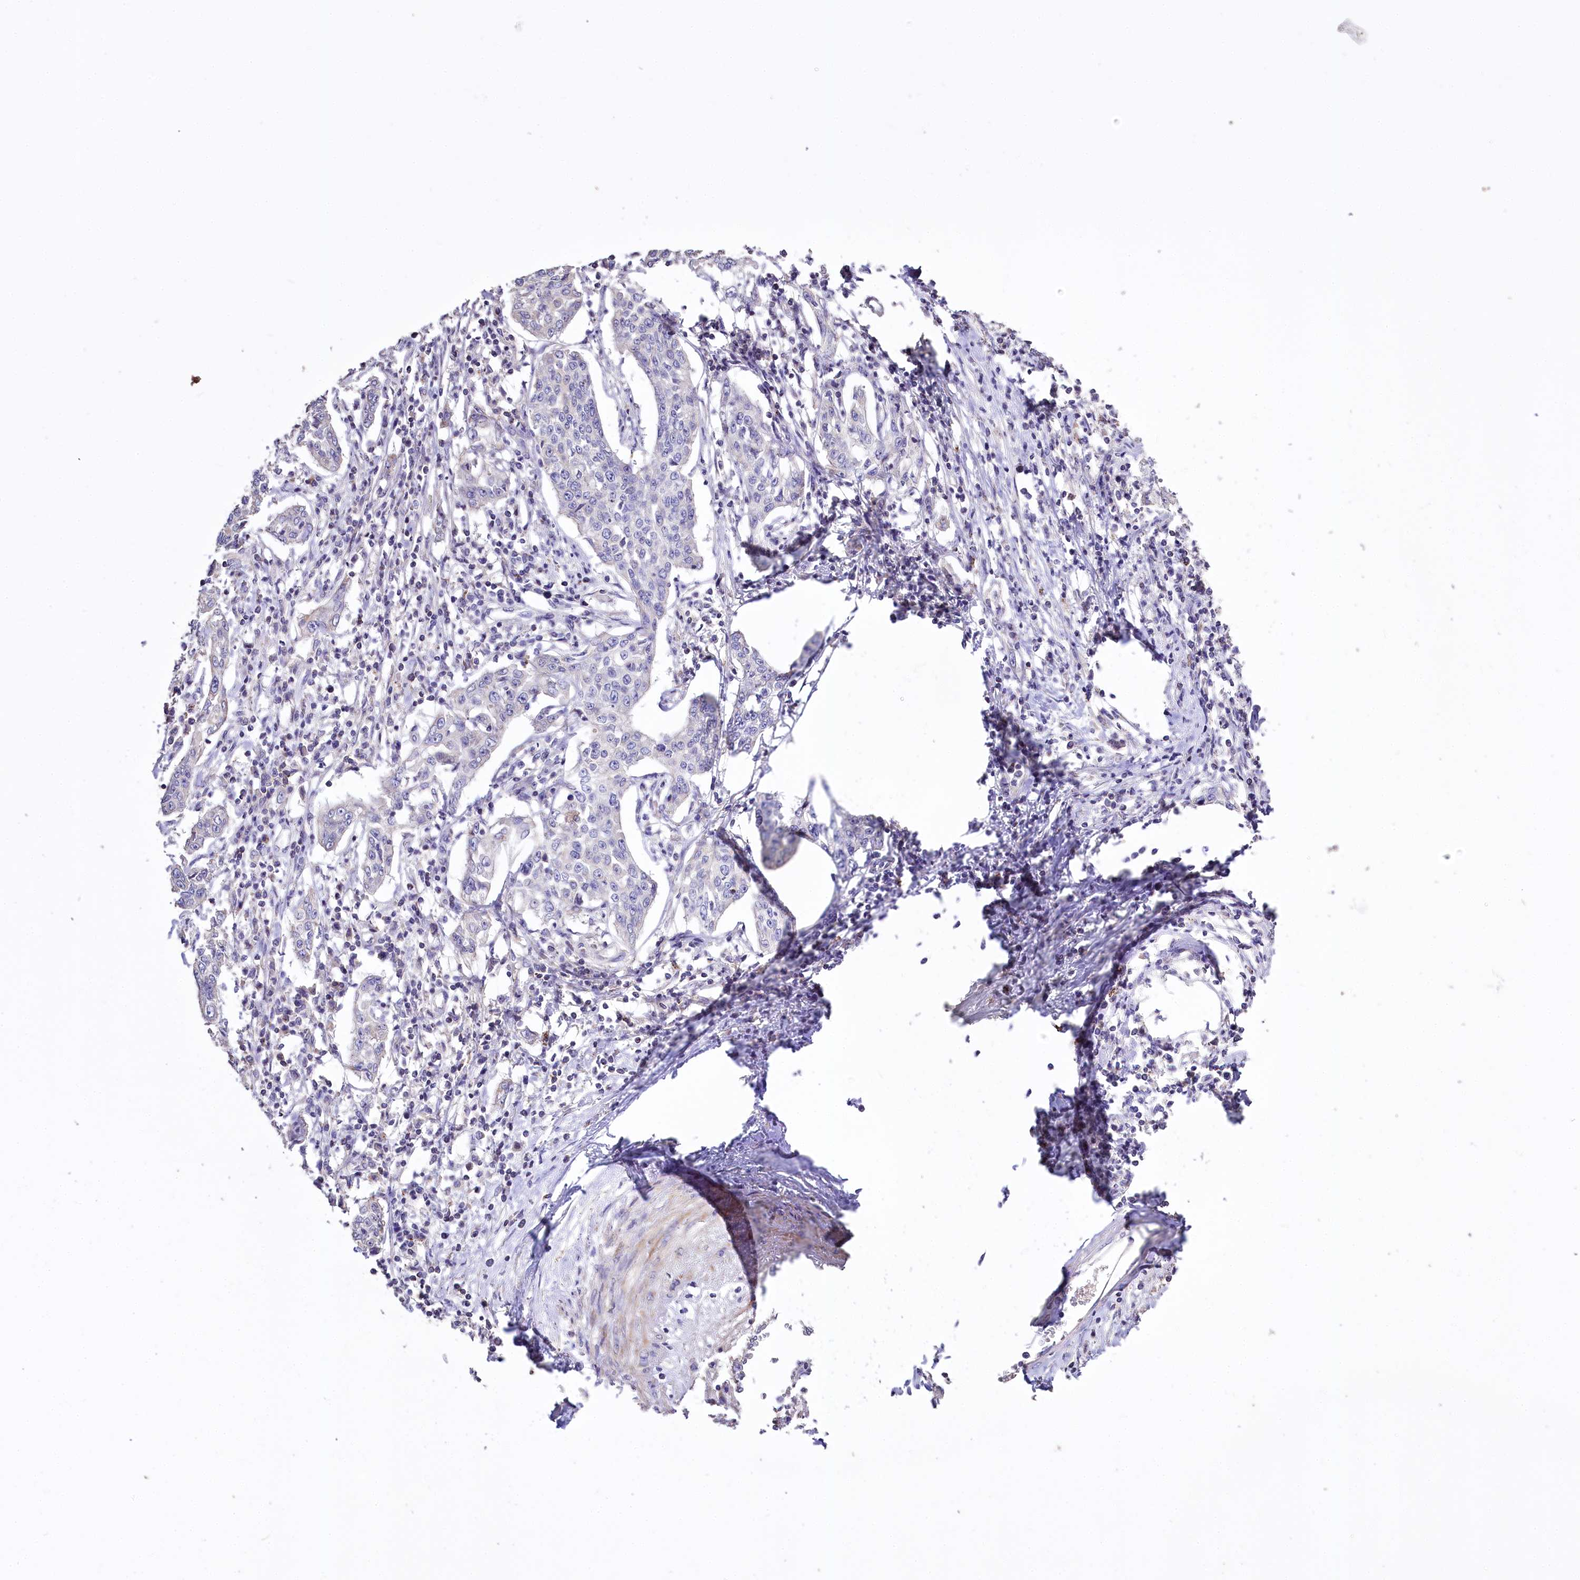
{"staining": {"intensity": "negative", "quantity": "none", "location": "none"}, "tissue": "cervical cancer", "cell_type": "Tumor cells", "image_type": "cancer", "snomed": [{"axis": "morphology", "description": "Squamous cell carcinoma, NOS"}, {"axis": "topography", "description": "Cervix"}], "caption": "This is an immunohistochemistry (IHC) micrograph of human cervical cancer. There is no staining in tumor cells.", "gene": "PTER", "patient": {"sex": "female", "age": 35}}